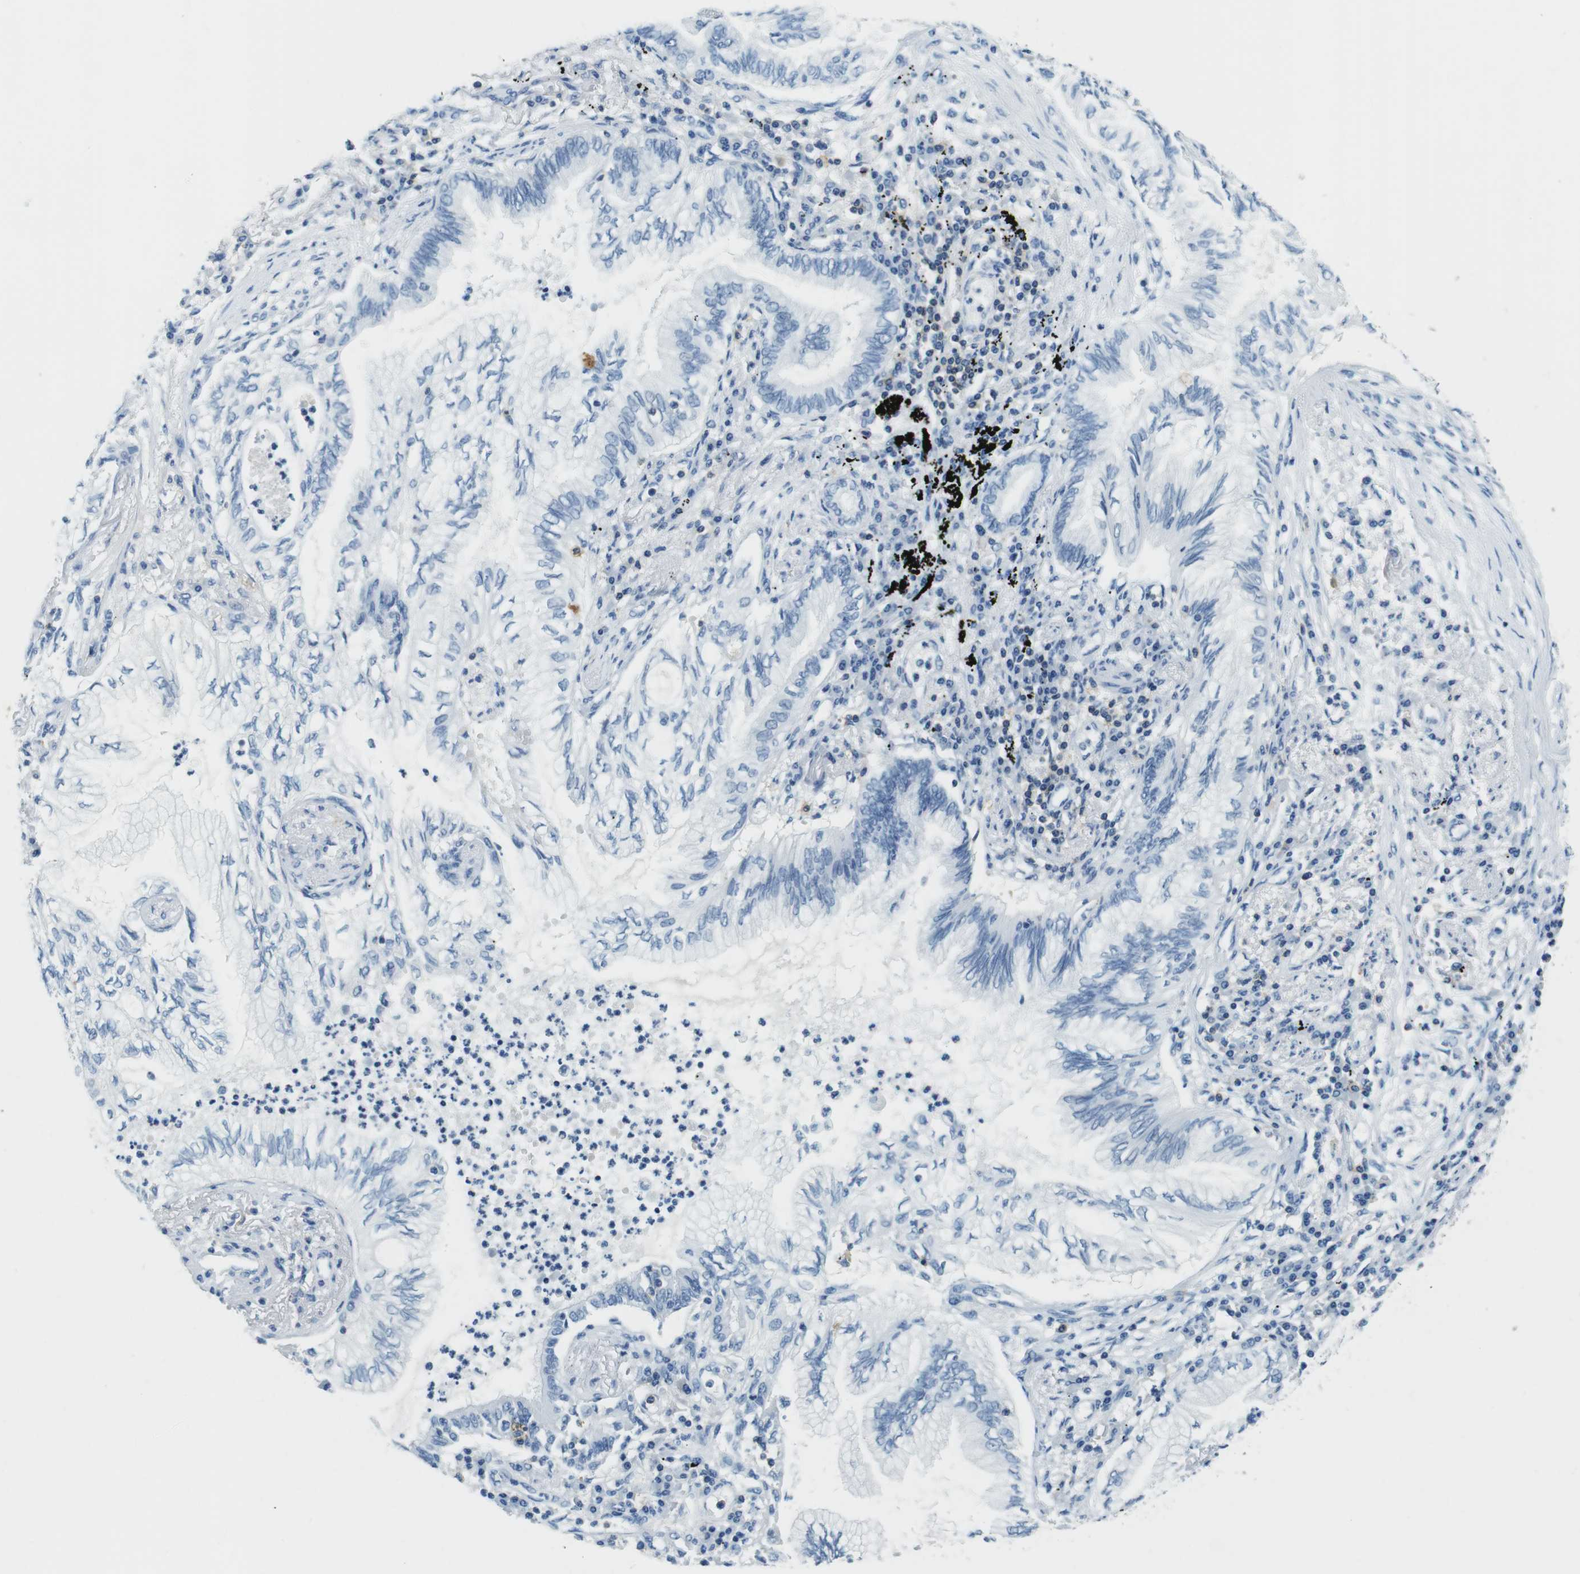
{"staining": {"intensity": "negative", "quantity": "none", "location": "none"}, "tissue": "lung cancer", "cell_type": "Tumor cells", "image_type": "cancer", "snomed": [{"axis": "morphology", "description": "Normal tissue, NOS"}, {"axis": "morphology", "description": "Adenocarcinoma, NOS"}, {"axis": "topography", "description": "Bronchus"}, {"axis": "topography", "description": "Lung"}], "caption": "IHC histopathology image of lung cancer stained for a protein (brown), which reveals no expression in tumor cells.", "gene": "LAT", "patient": {"sex": "female", "age": 70}}